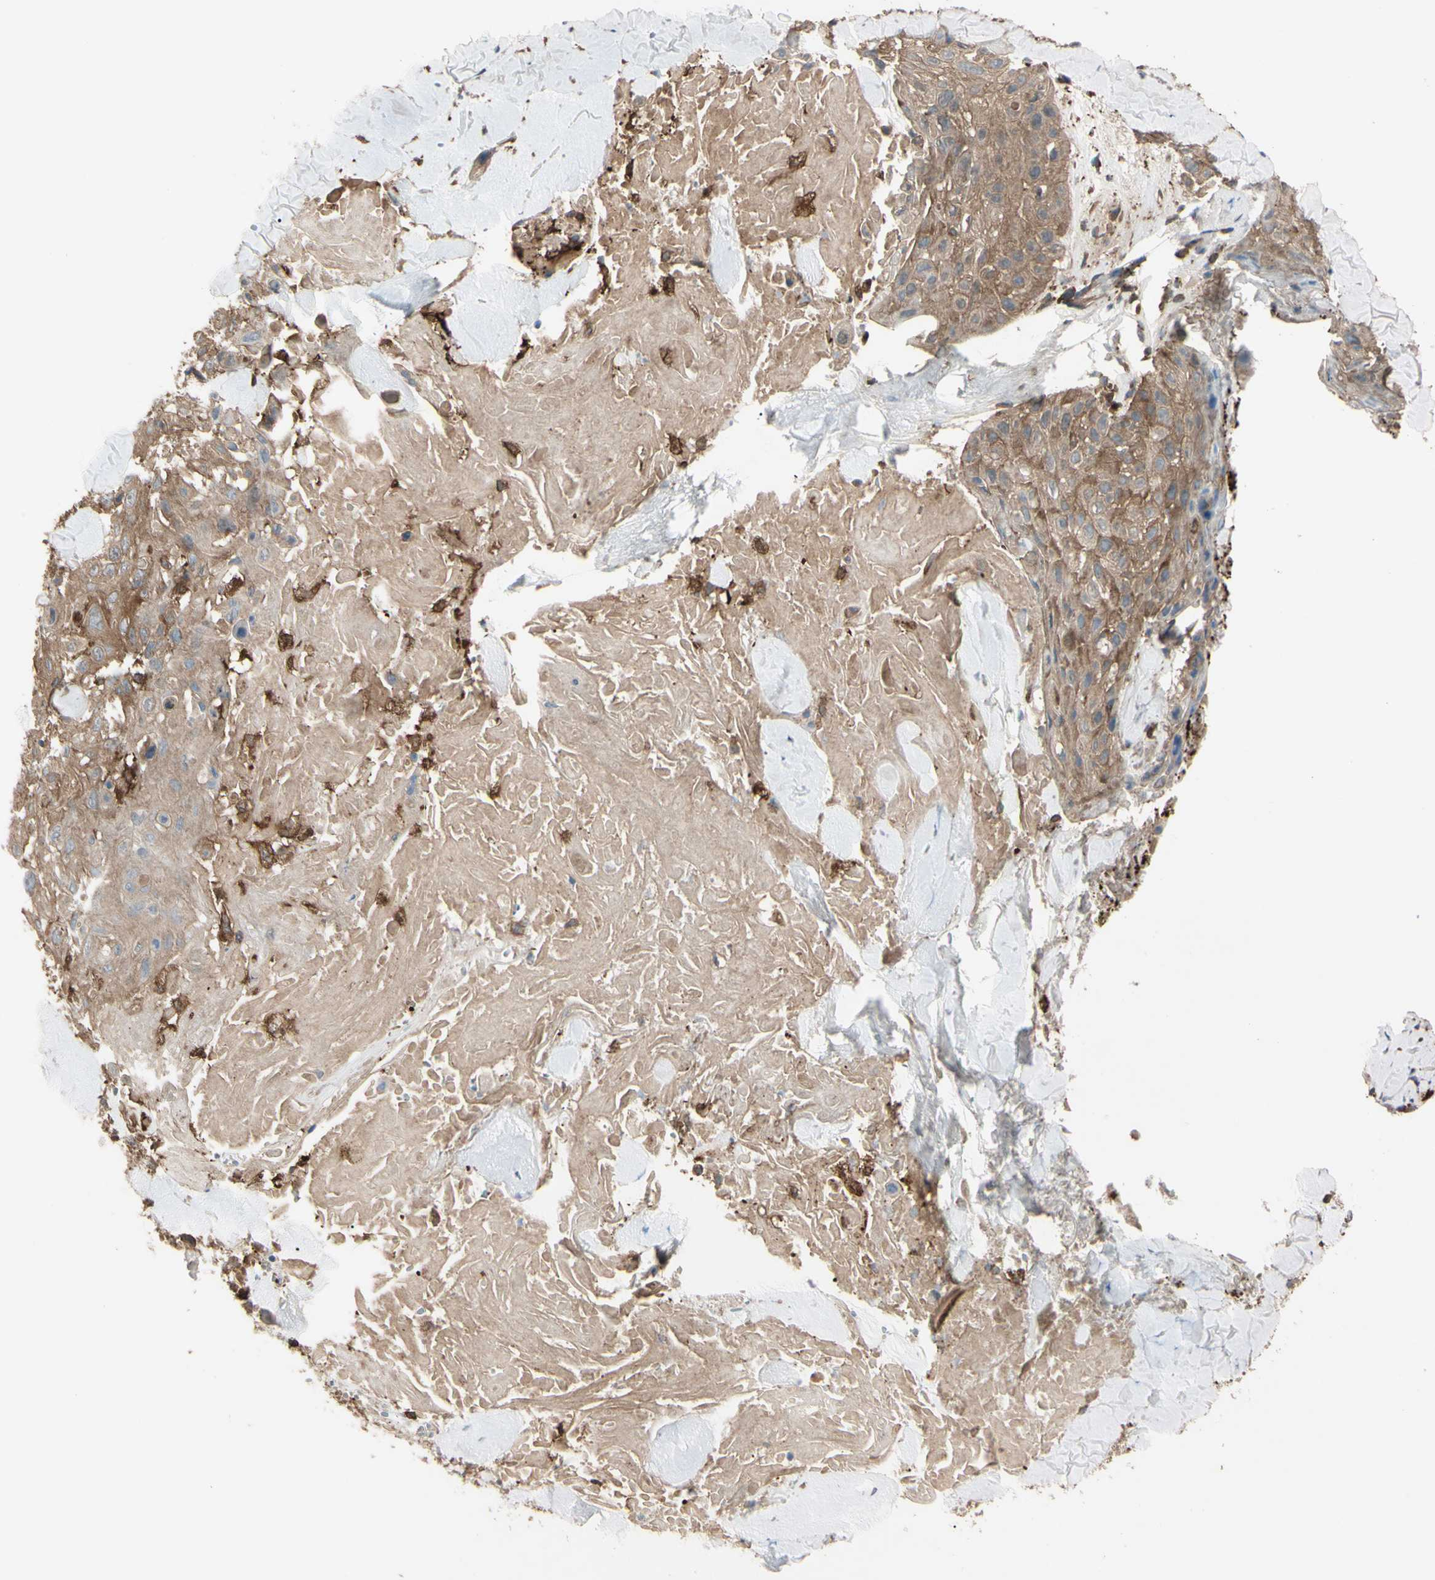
{"staining": {"intensity": "moderate", "quantity": ">75%", "location": "cytoplasmic/membranous"}, "tissue": "skin cancer", "cell_type": "Tumor cells", "image_type": "cancer", "snomed": [{"axis": "morphology", "description": "Squamous cell carcinoma, NOS"}, {"axis": "topography", "description": "Skin"}], "caption": "Skin cancer (squamous cell carcinoma) tissue shows moderate cytoplasmic/membranous positivity in approximately >75% of tumor cells, visualized by immunohistochemistry.", "gene": "PTPN12", "patient": {"sex": "male", "age": 86}}